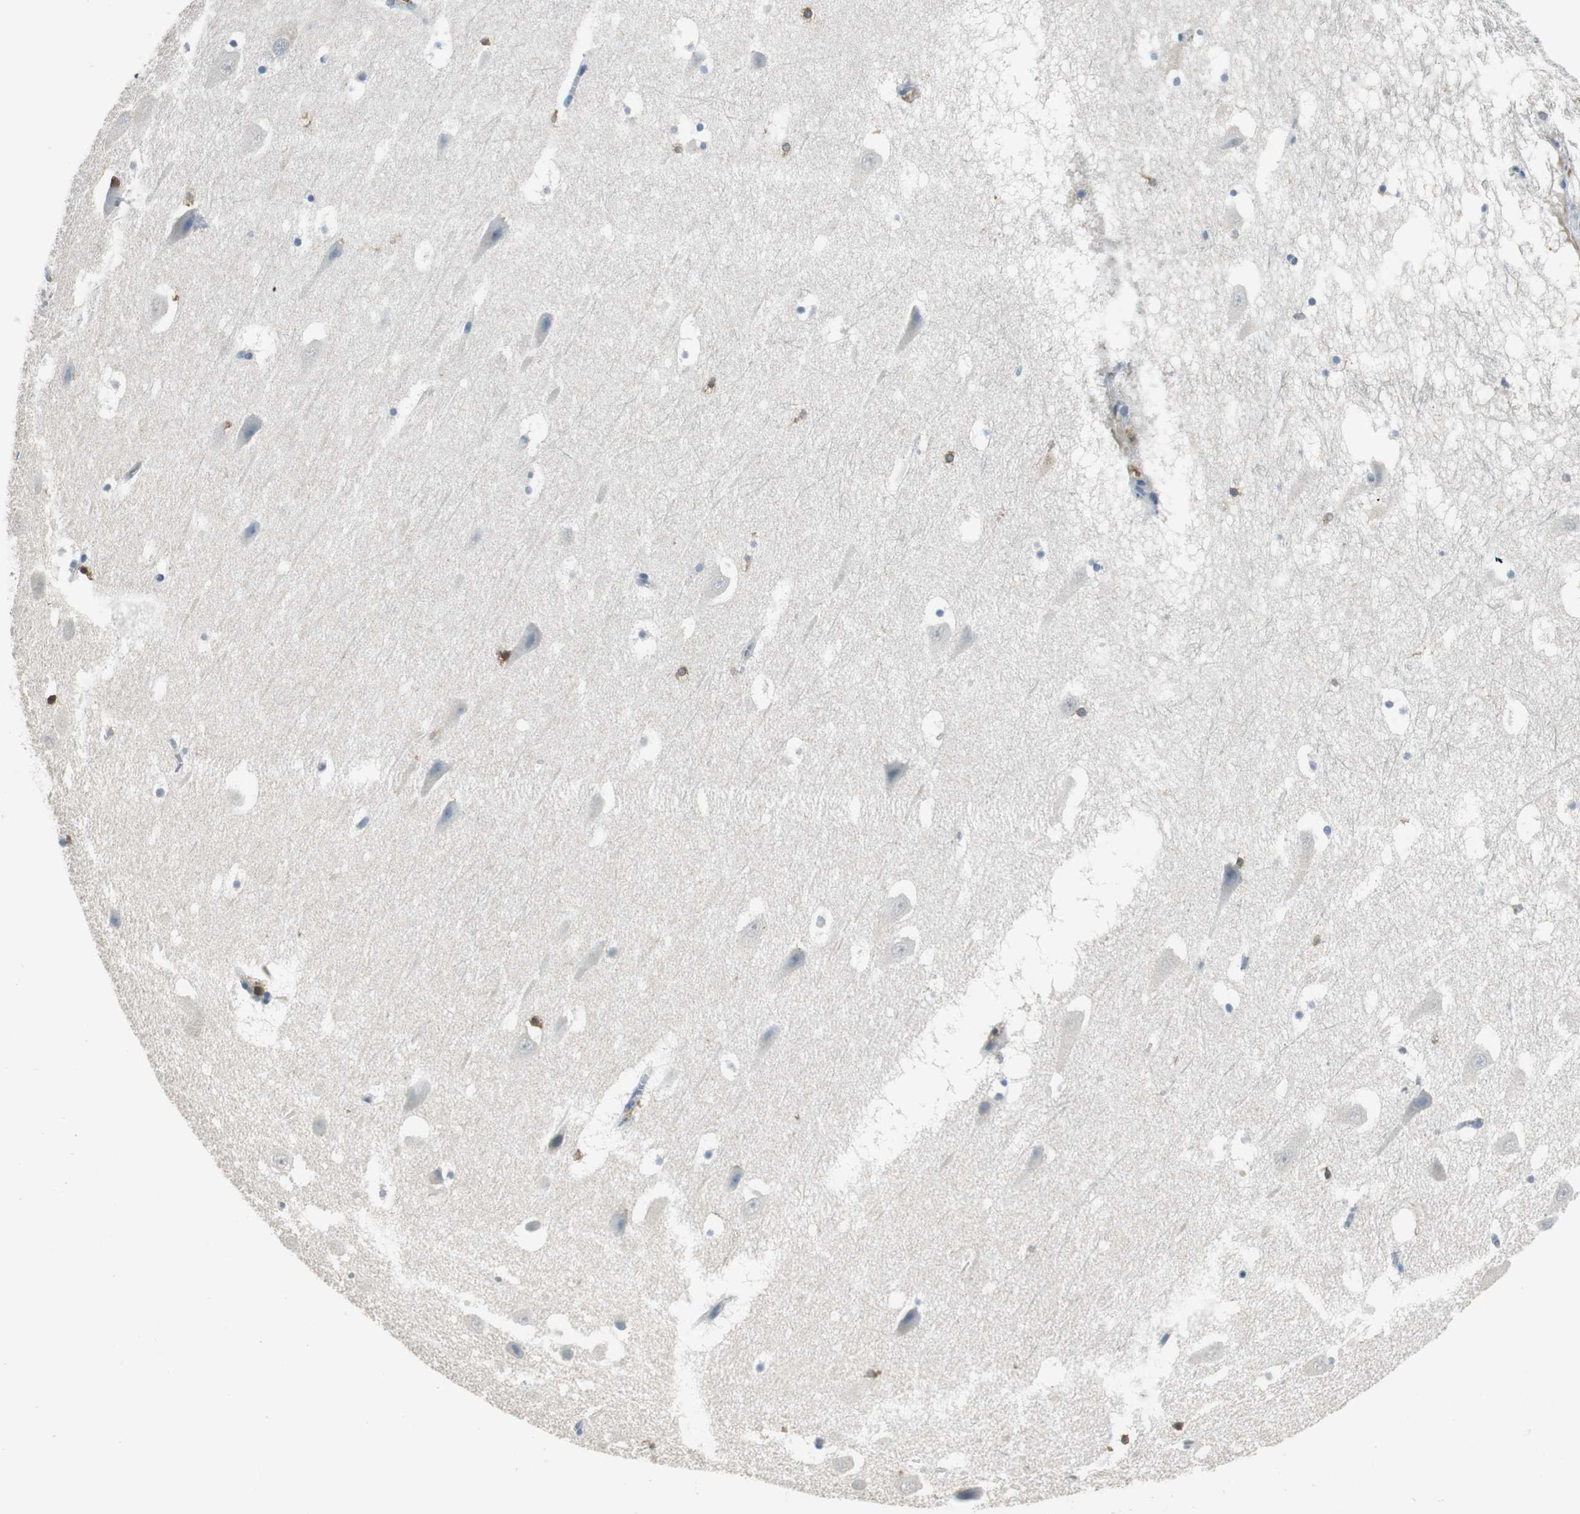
{"staining": {"intensity": "weak", "quantity": "25%-75%", "location": "cytoplasmic/membranous"}, "tissue": "hippocampus", "cell_type": "Glial cells", "image_type": "normal", "snomed": [{"axis": "morphology", "description": "Normal tissue, NOS"}, {"axis": "topography", "description": "Hippocampus"}], "caption": "A high-resolution image shows IHC staining of unremarkable hippocampus, which demonstrates weak cytoplasmic/membranous expression in approximately 25%-75% of glial cells.", "gene": "MSTO1", "patient": {"sex": "male", "age": 45}}